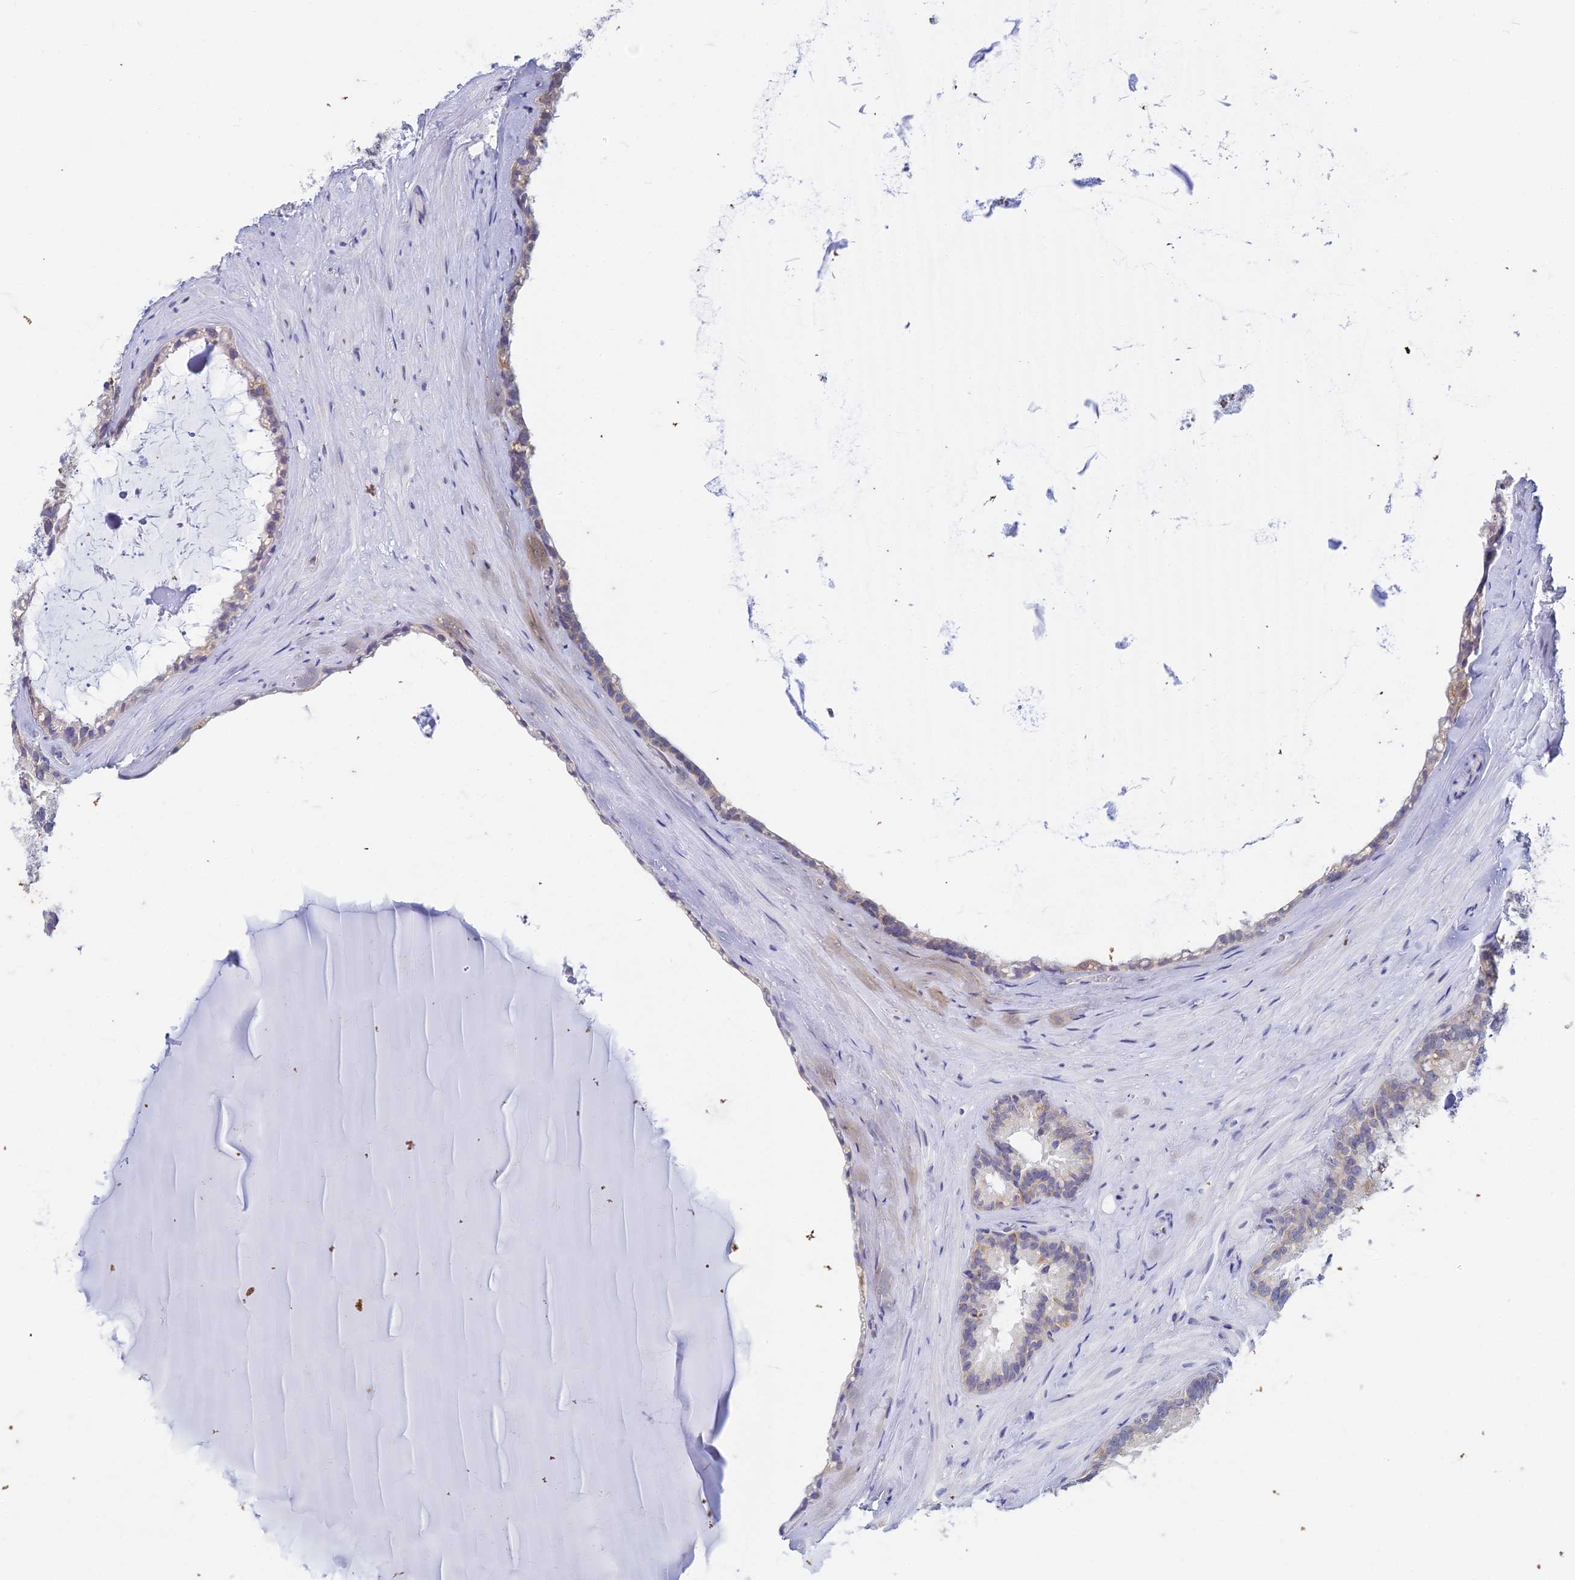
{"staining": {"intensity": "weak", "quantity": "<25%", "location": "cytoplasmic/membranous"}, "tissue": "seminal vesicle", "cell_type": "Glandular cells", "image_type": "normal", "snomed": [{"axis": "morphology", "description": "Normal tissue, NOS"}, {"axis": "topography", "description": "Prostate"}, {"axis": "topography", "description": "Seminal veicle"}], "caption": "Micrograph shows no protein expression in glandular cells of benign seminal vesicle.", "gene": "EEF2KMT", "patient": {"sex": "male", "age": 79}}